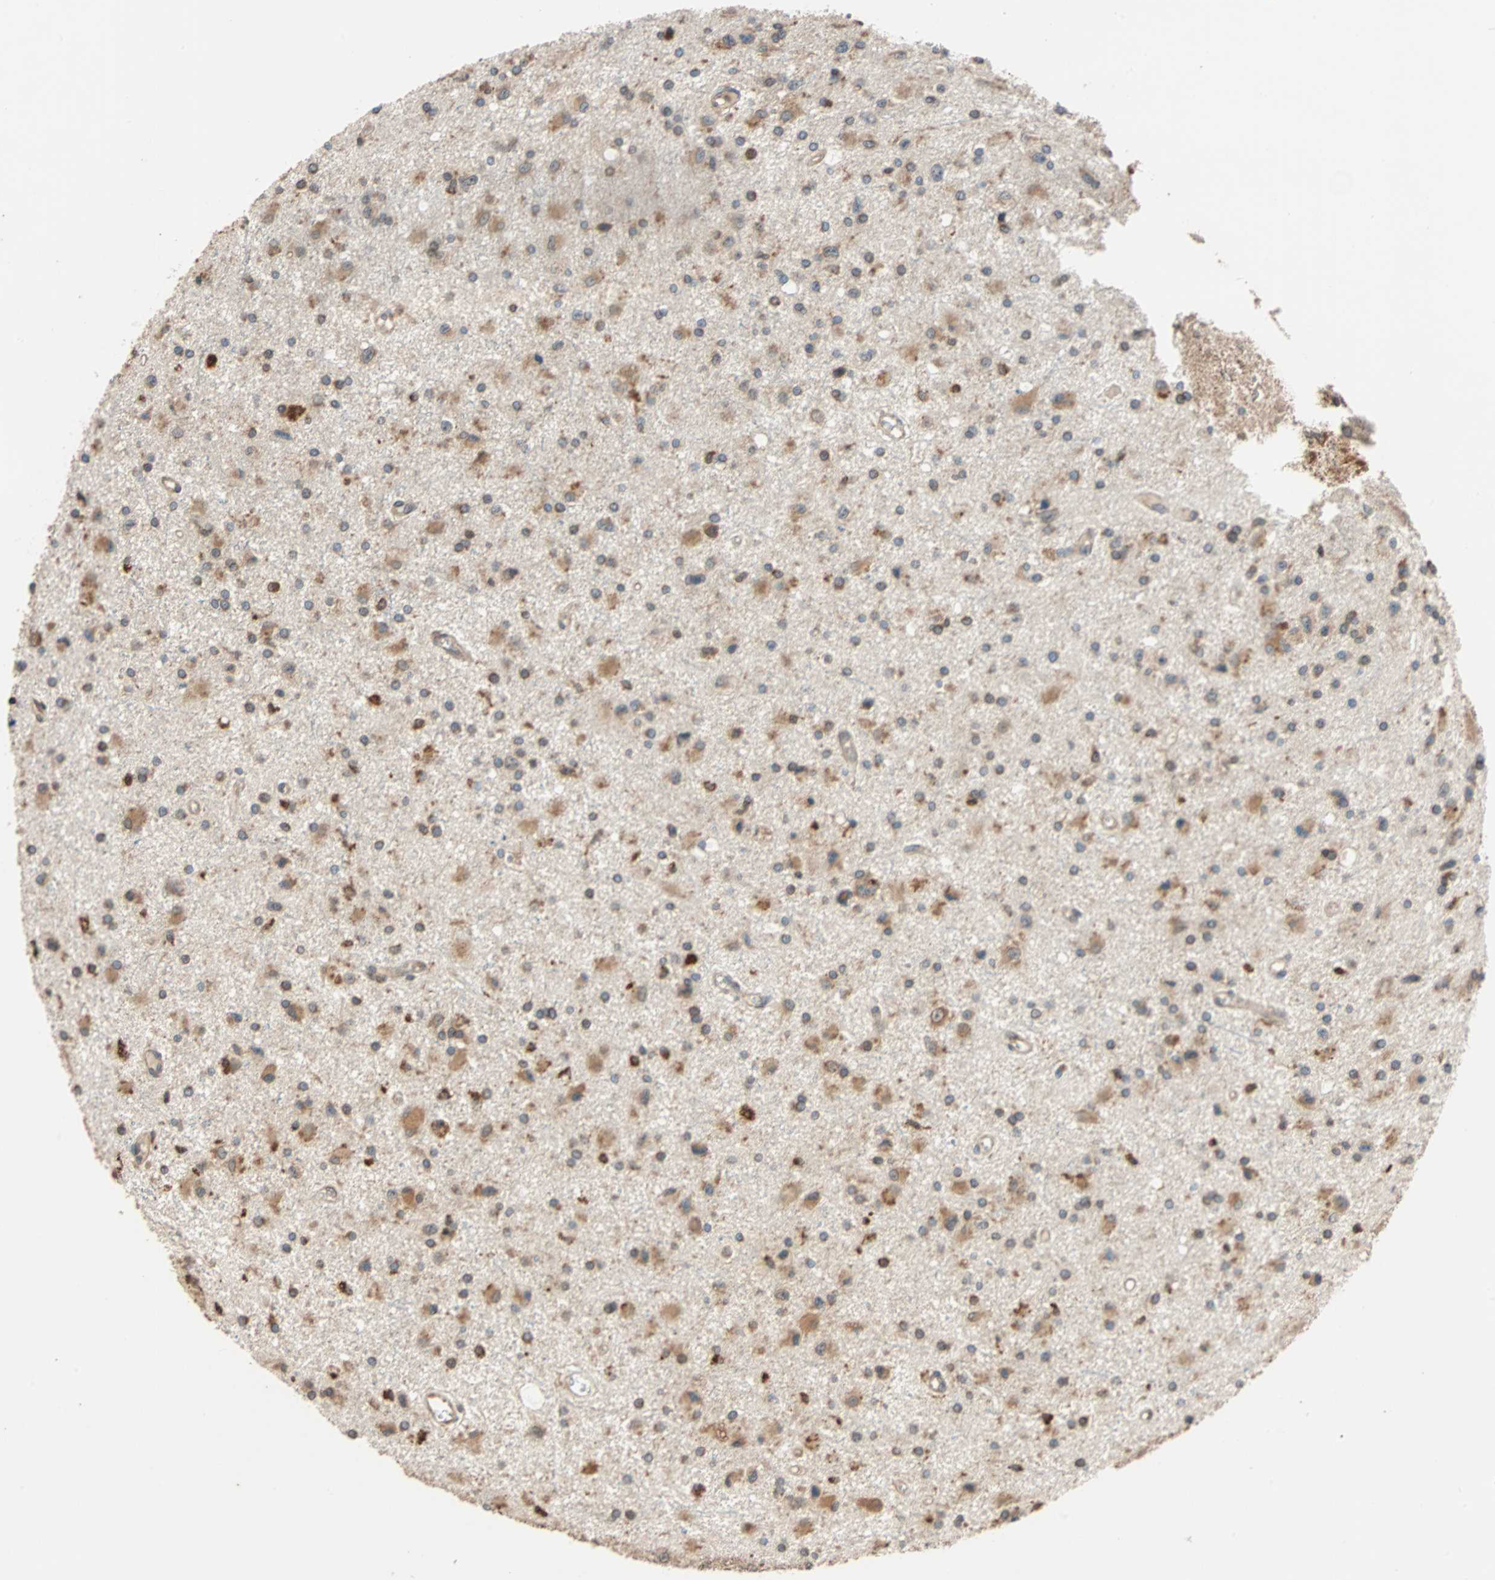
{"staining": {"intensity": "strong", "quantity": ">75%", "location": "cytoplasmic/membranous,nuclear"}, "tissue": "glioma", "cell_type": "Tumor cells", "image_type": "cancer", "snomed": [{"axis": "morphology", "description": "Glioma, malignant, Low grade"}, {"axis": "topography", "description": "Brain"}], "caption": "Tumor cells reveal high levels of strong cytoplasmic/membranous and nuclear positivity in about >75% of cells in glioma.", "gene": "AUP1", "patient": {"sex": "male", "age": 58}}